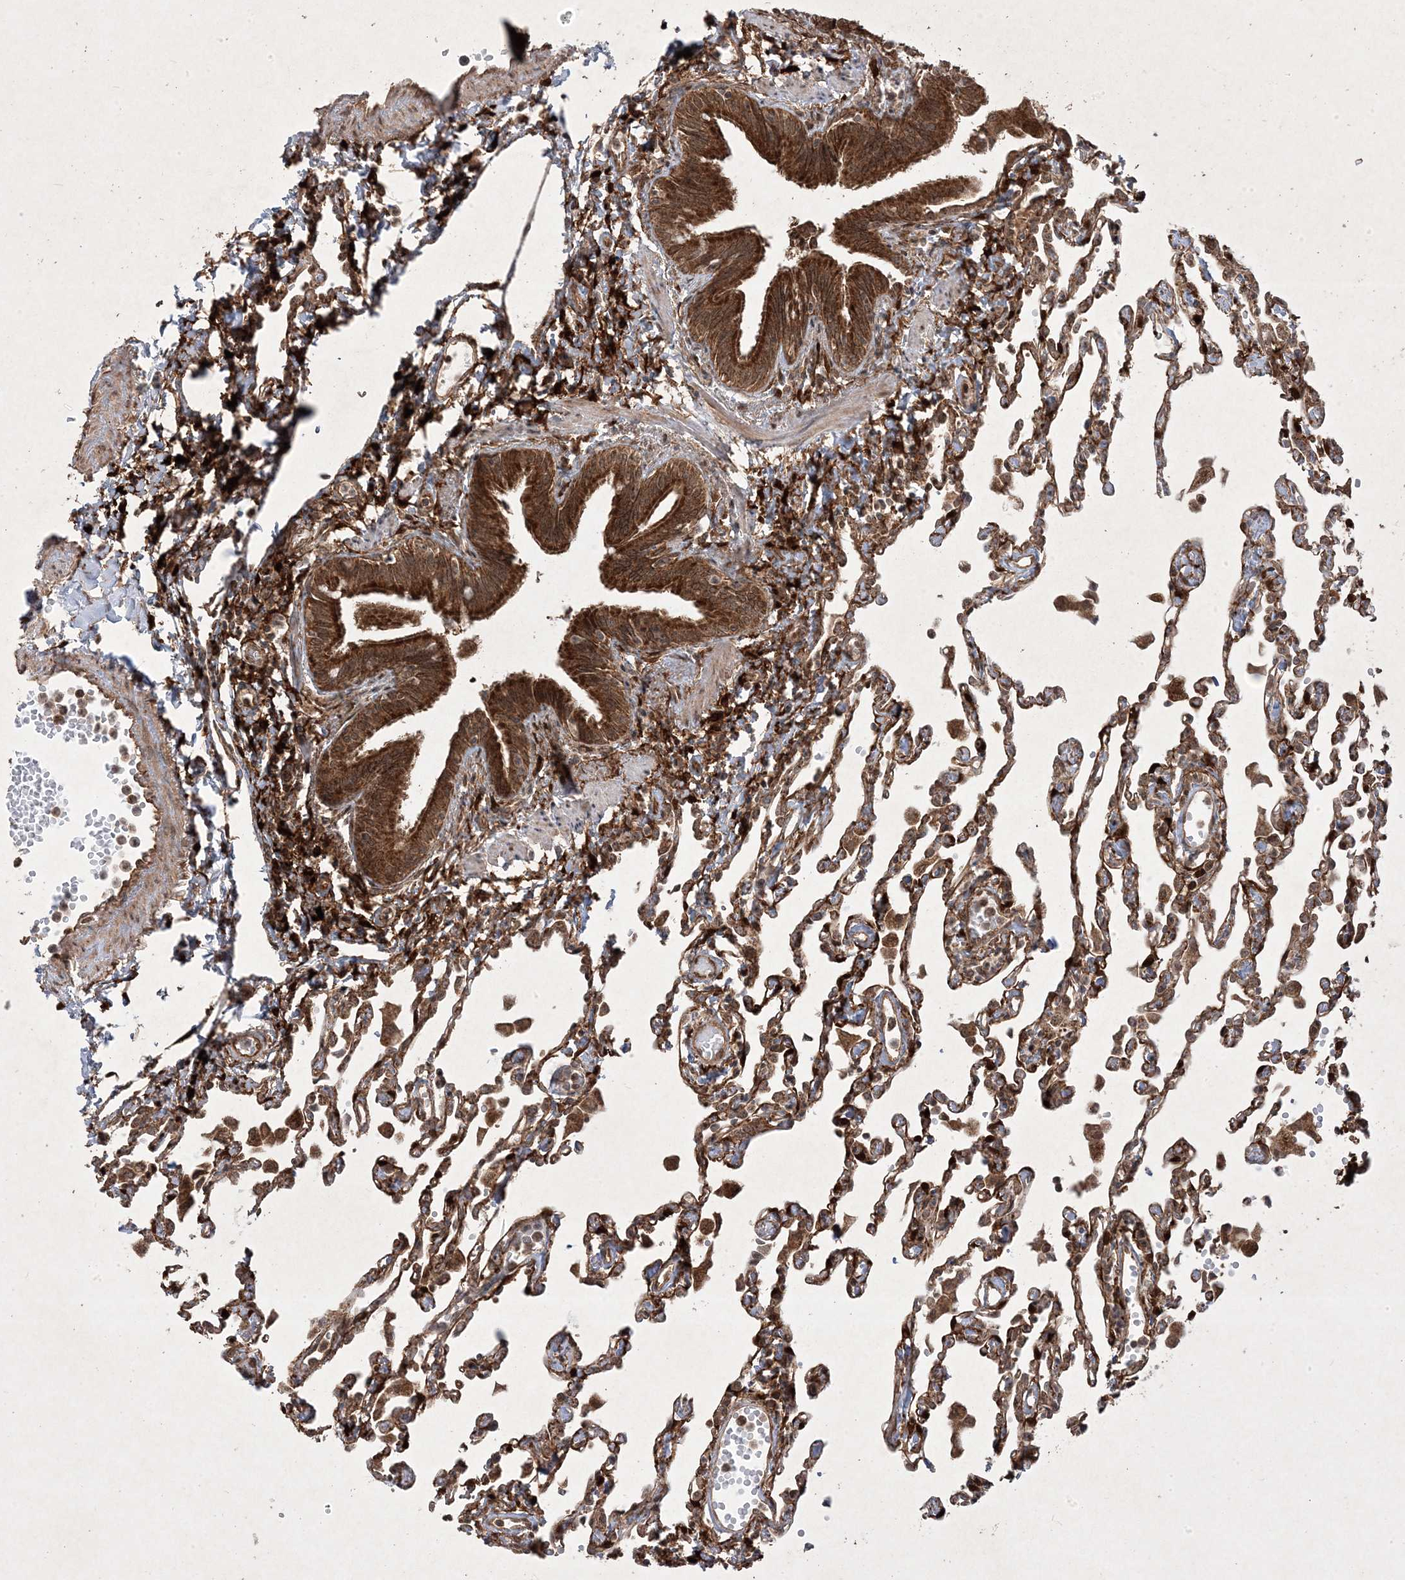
{"staining": {"intensity": "weak", "quantity": "25%-75%", "location": "cytoplasmic/membranous,nuclear"}, "tissue": "lung", "cell_type": "Alveolar cells", "image_type": "normal", "snomed": [{"axis": "morphology", "description": "Normal tissue, NOS"}, {"axis": "topography", "description": "Bronchus"}, {"axis": "topography", "description": "Lung"}], "caption": "IHC histopathology image of benign lung: lung stained using IHC displays low levels of weak protein expression localized specifically in the cytoplasmic/membranous,nuclear of alveolar cells, appearing as a cytoplasmic/membranous,nuclear brown color.", "gene": "PLEKHM2", "patient": {"sex": "female", "age": 49}}